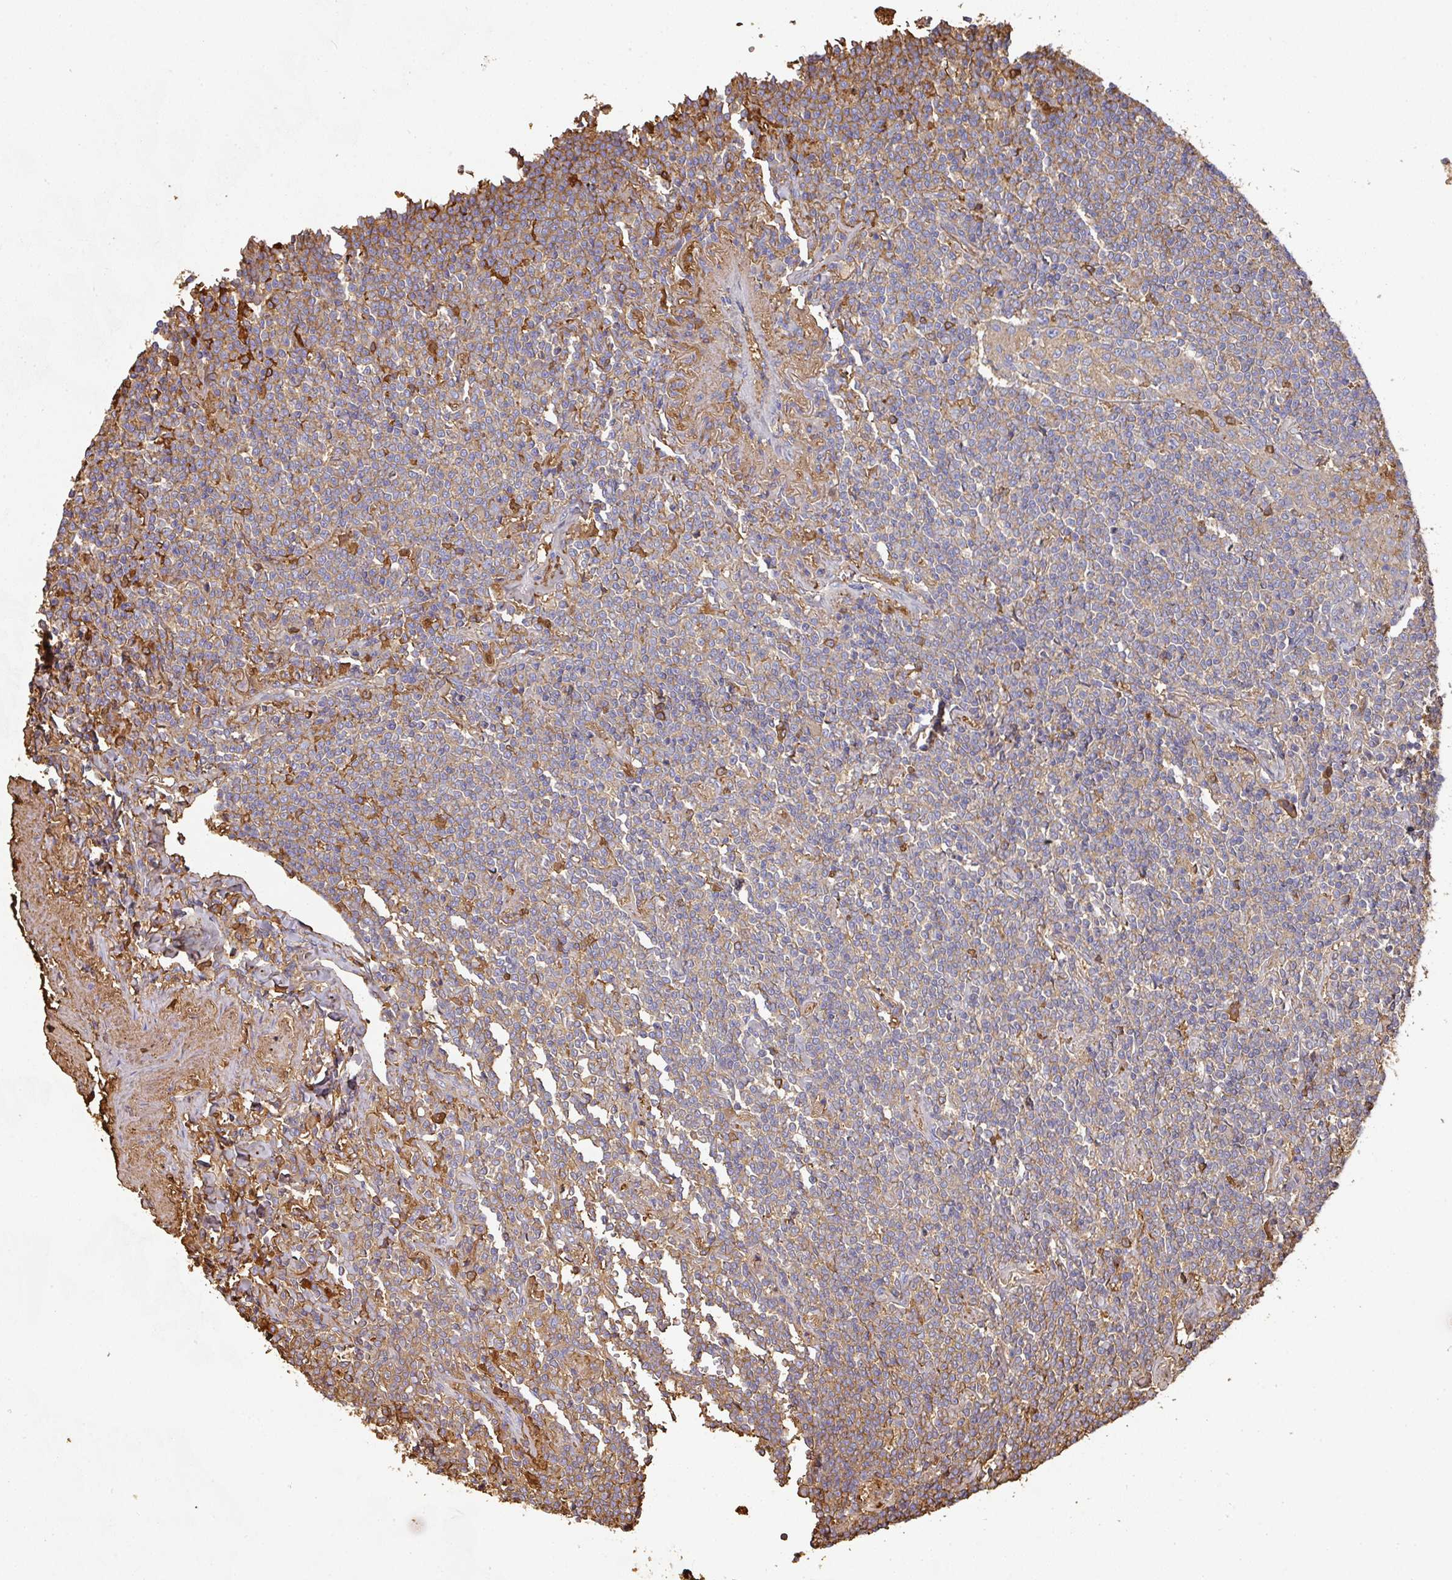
{"staining": {"intensity": "negative", "quantity": "none", "location": "none"}, "tissue": "lymphoma", "cell_type": "Tumor cells", "image_type": "cancer", "snomed": [{"axis": "morphology", "description": "Malignant lymphoma, non-Hodgkin's type, Low grade"}, {"axis": "topography", "description": "Lung"}], "caption": "Immunohistochemistry photomicrograph of neoplastic tissue: low-grade malignant lymphoma, non-Hodgkin's type stained with DAB (3,3'-diaminobenzidine) demonstrates no significant protein expression in tumor cells.", "gene": "ALB", "patient": {"sex": "female", "age": 71}}